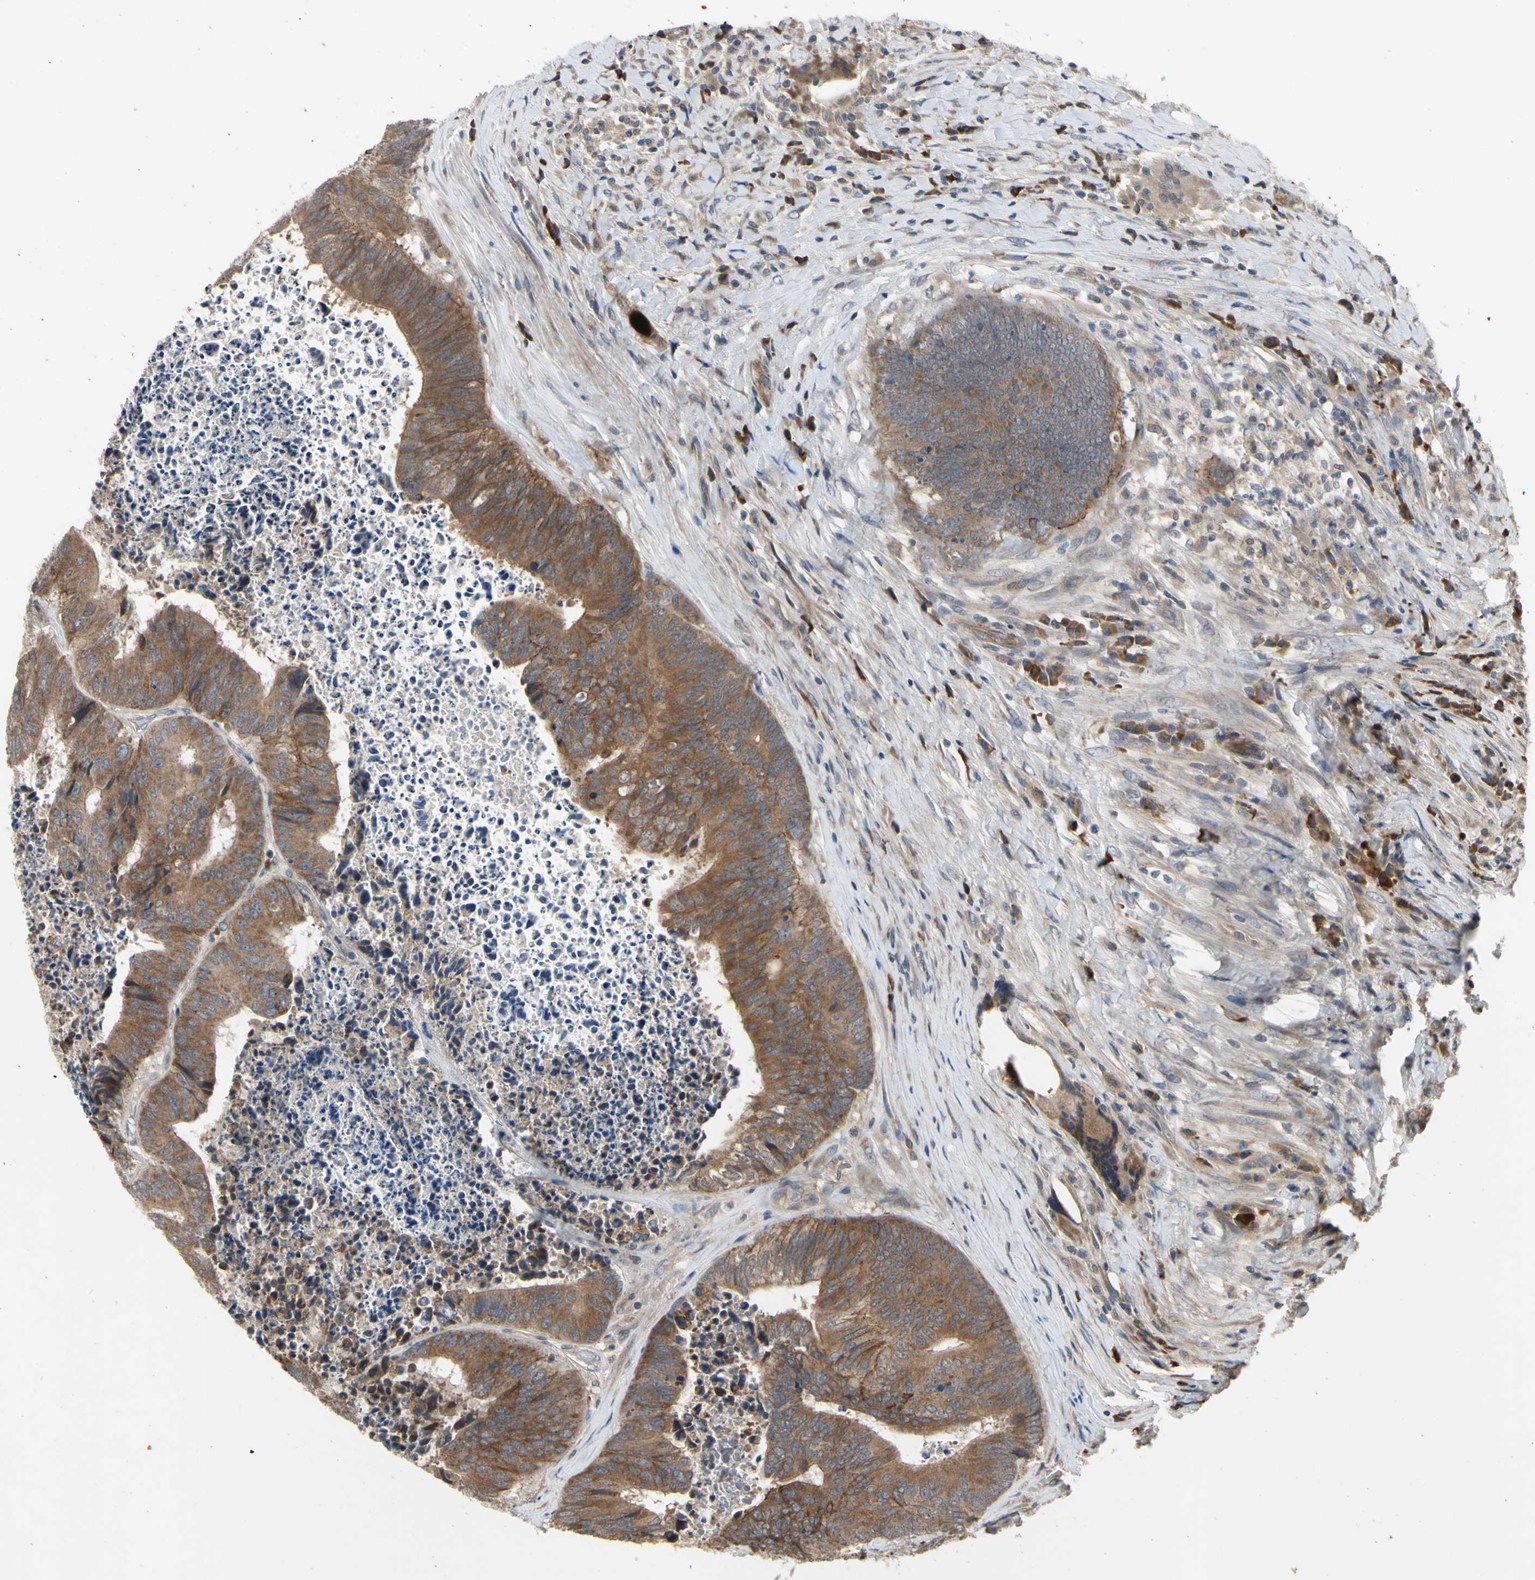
{"staining": {"intensity": "moderate", "quantity": ">75%", "location": "cytoplasmic/membranous"}, "tissue": "colorectal cancer", "cell_type": "Tumor cells", "image_type": "cancer", "snomed": [{"axis": "morphology", "description": "Adenocarcinoma, NOS"}, {"axis": "topography", "description": "Rectum"}], "caption": "Immunohistochemistry staining of colorectal cancer (adenocarcinoma), which demonstrates medium levels of moderate cytoplasmic/membranous positivity in approximately >75% of tumor cells indicating moderate cytoplasmic/membranous protein positivity. The staining was performed using DAB (3,3'-diaminobenzidine) (brown) for protein detection and nuclei were counterstained in hematoxylin (blue).", "gene": "XIAP", "patient": {"sex": "male", "age": 72}}